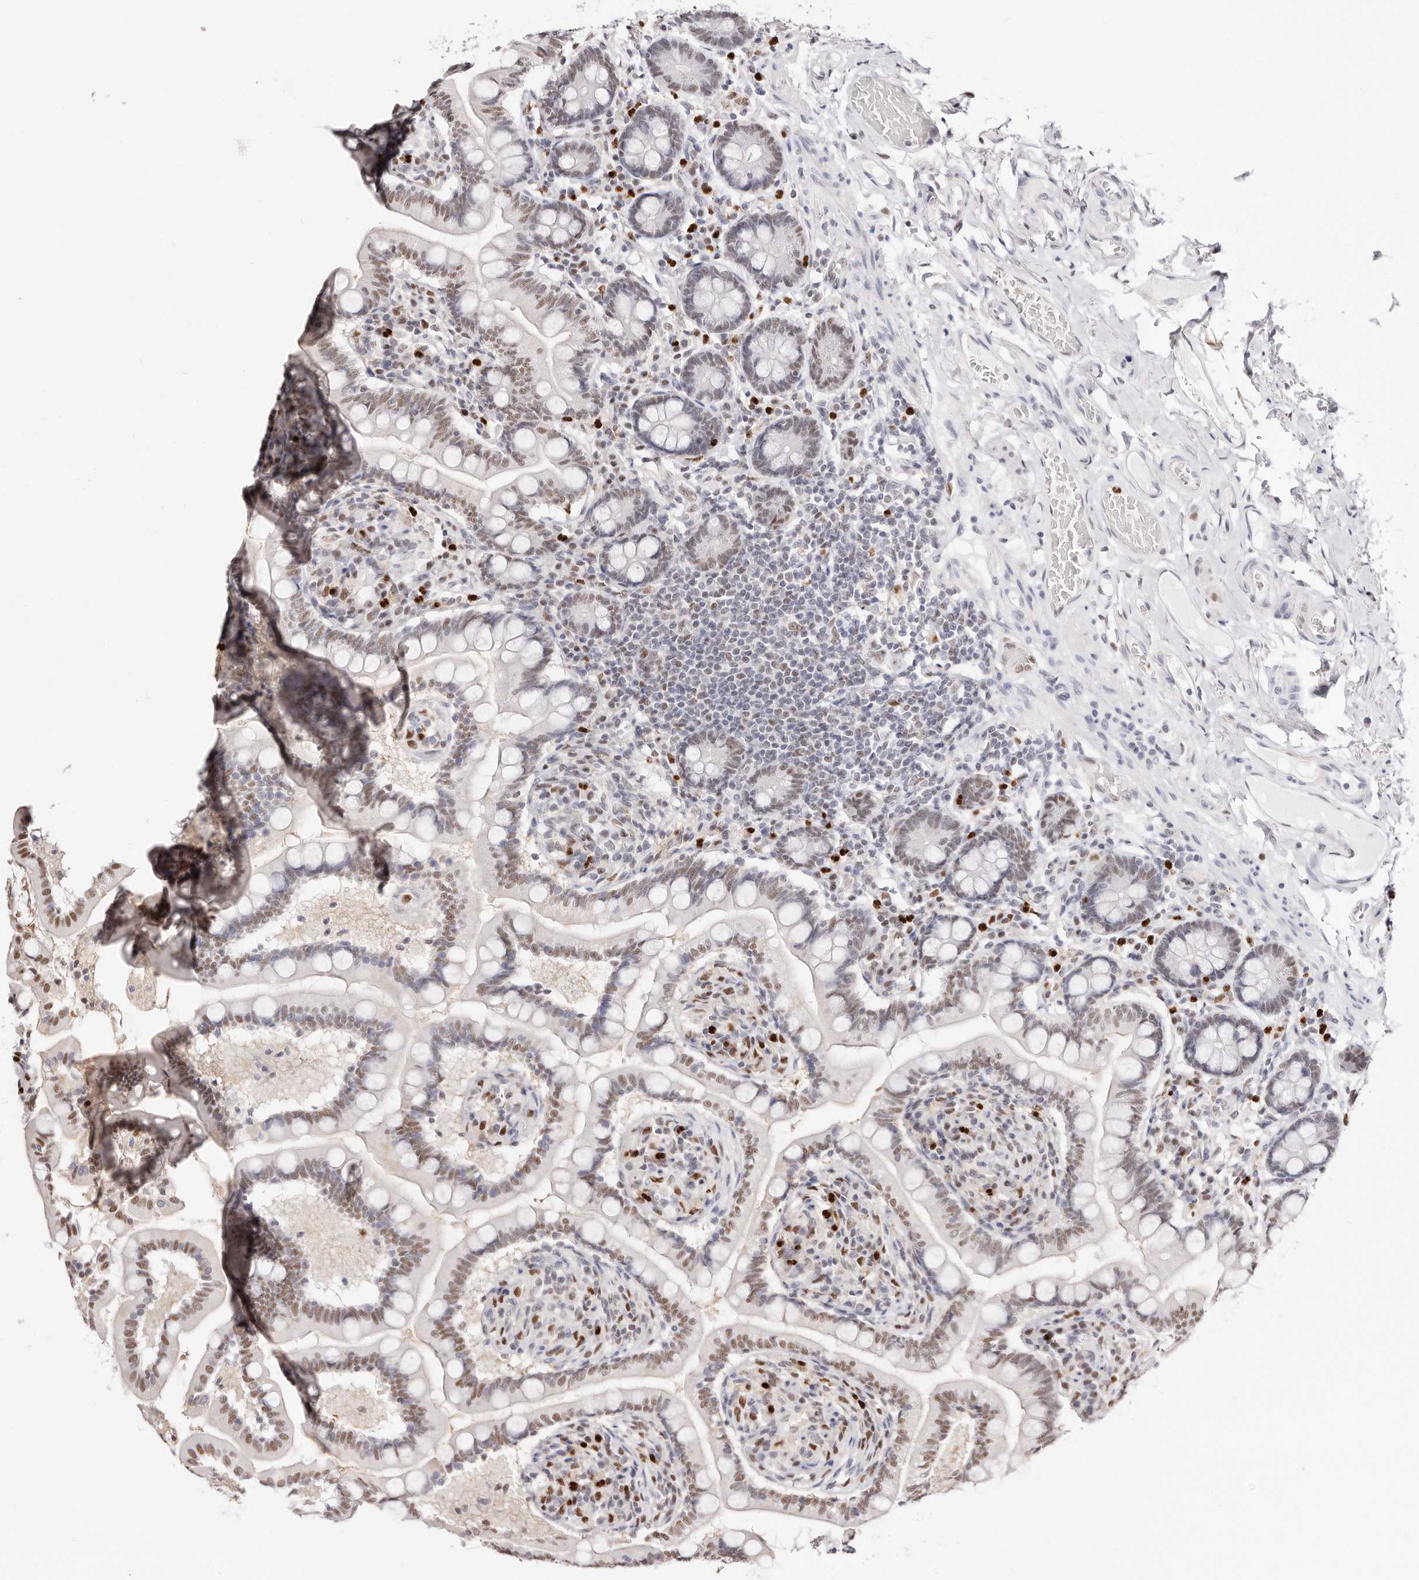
{"staining": {"intensity": "moderate", "quantity": "25%-75%", "location": "nuclear"}, "tissue": "small intestine", "cell_type": "Glandular cells", "image_type": "normal", "snomed": [{"axis": "morphology", "description": "Normal tissue, NOS"}, {"axis": "topography", "description": "Small intestine"}], "caption": "An IHC image of unremarkable tissue is shown. Protein staining in brown shows moderate nuclear positivity in small intestine within glandular cells. Nuclei are stained in blue.", "gene": "TKT", "patient": {"sex": "female", "age": 64}}